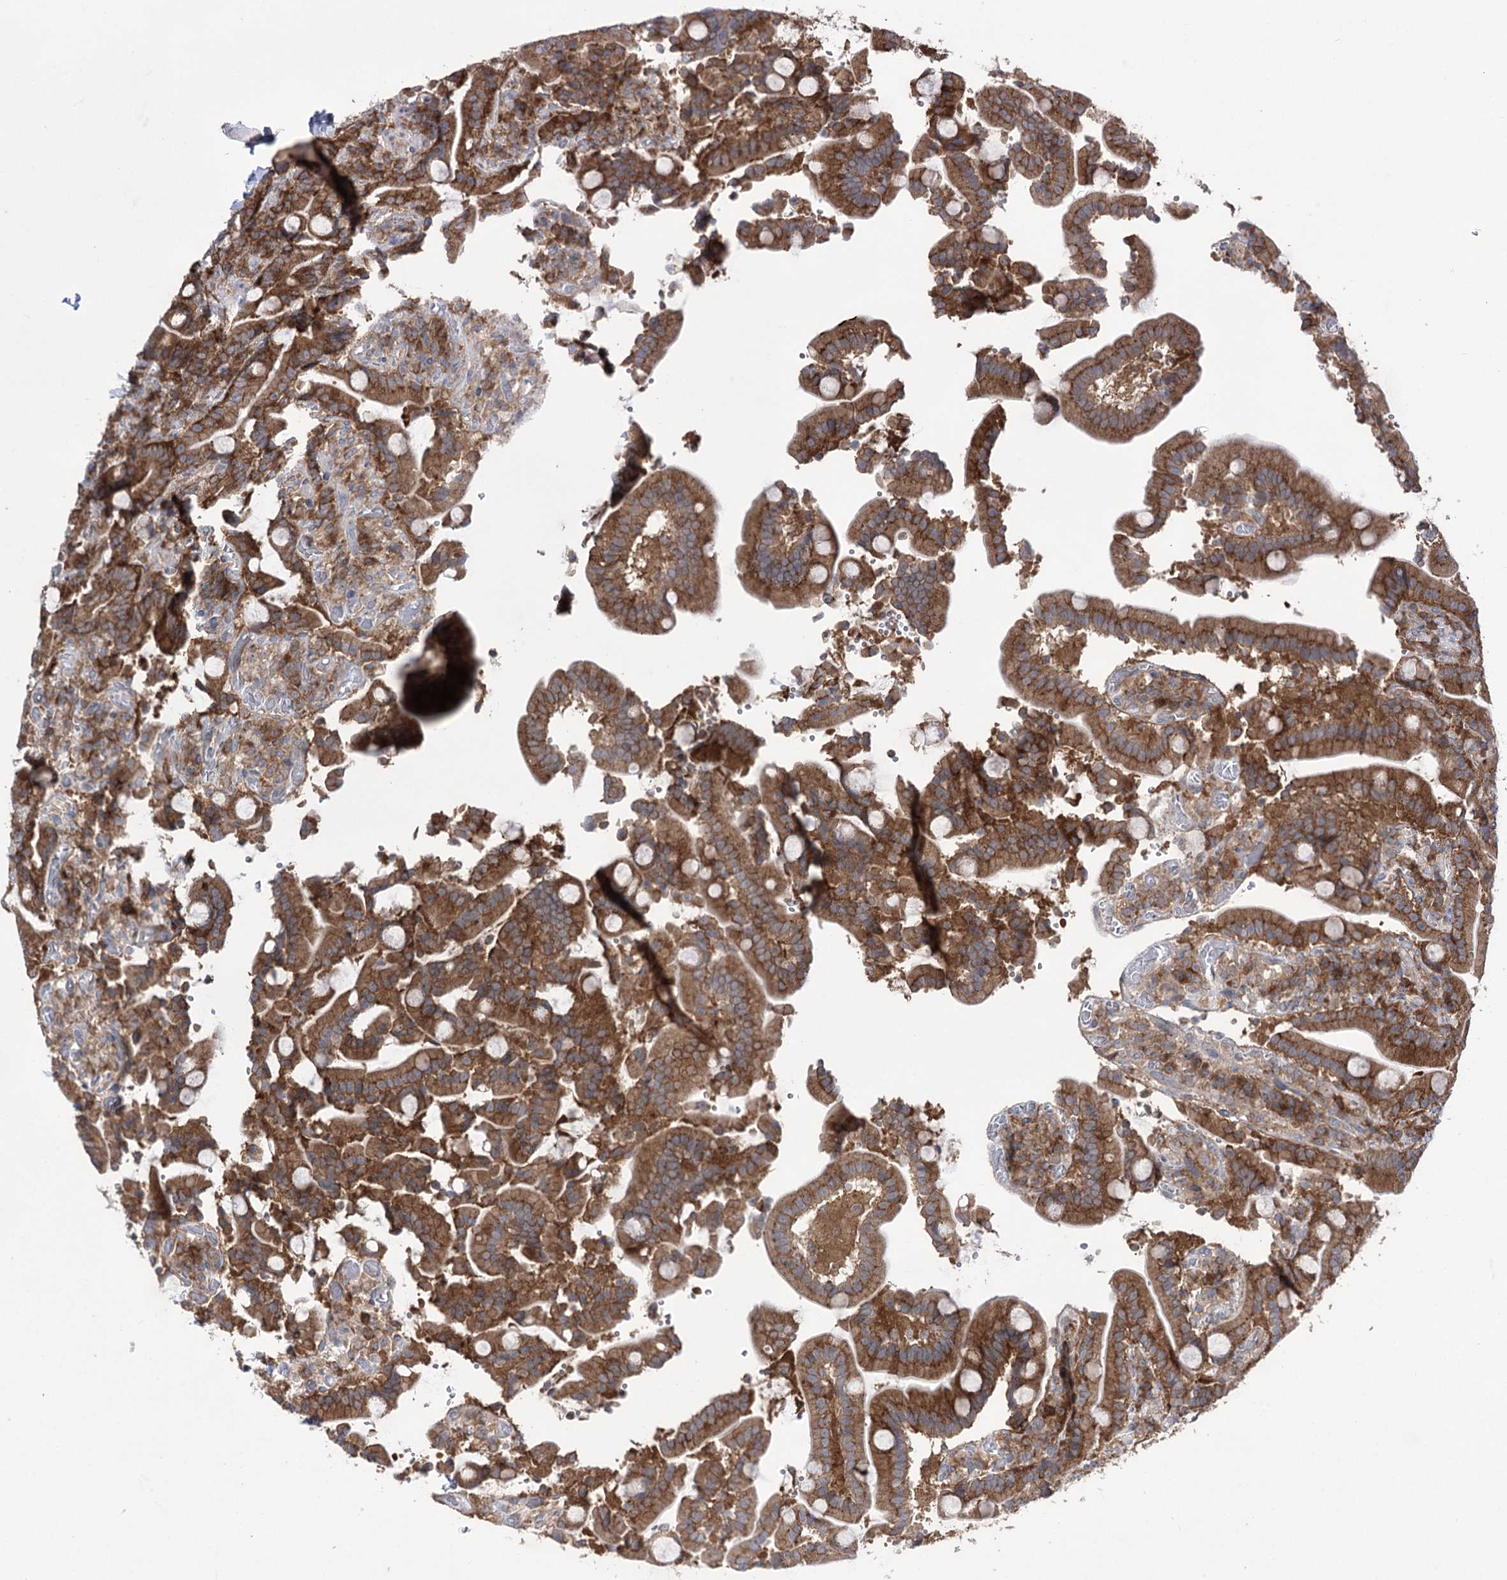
{"staining": {"intensity": "strong", "quantity": ">75%", "location": "cytoplasmic/membranous"}, "tissue": "duodenum", "cell_type": "Glandular cells", "image_type": "normal", "snomed": [{"axis": "morphology", "description": "Normal tissue, NOS"}, {"axis": "topography", "description": "Duodenum"}], "caption": "A micrograph of duodenum stained for a protein exhibits strong cytoplasmic/membranous brown staining in glandular cells. Nuclei are stained in blue.", "gene": "ZNF622", "patient": {"sex": "female", "age": 62}}